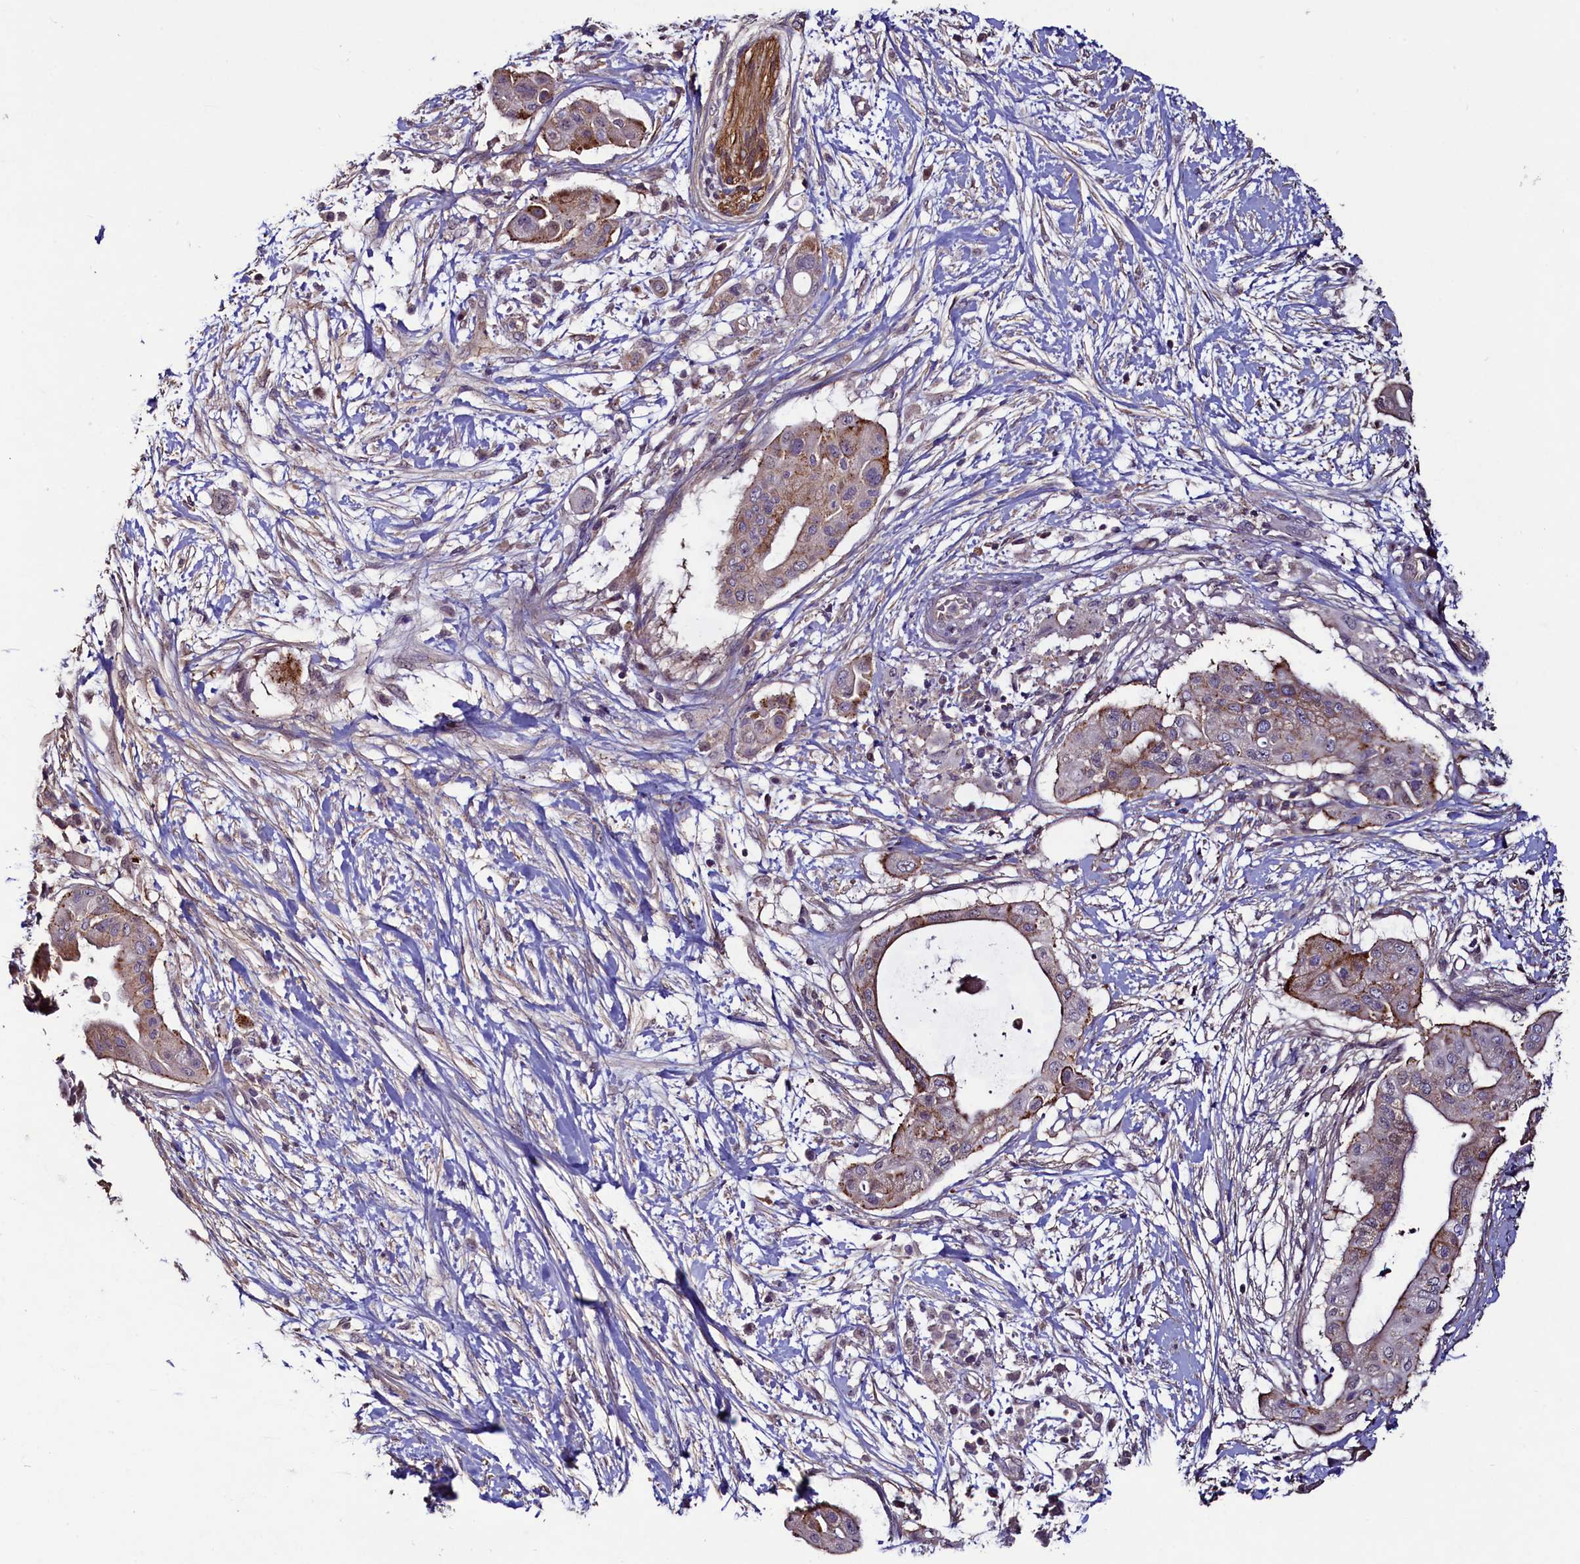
{"staining": {"intensity": "weak", "quantity": "25%-75%", "location": "cytoplasmic/membranous"}, "tissue": "pancreatic cancer", "cell_type": "Tumor cells", "image_type": "cancer", "snomed": [{"axis": "morphology", "description": "Adenocarcinoma, NOS"}, {"axis": "topography", "description": "Pancreas"}], "caption": "DAB immunohistochemical staining of pancreatic cancer shows weak cytoplasmic/membranous protein expression in about 25%-75% of tumor cells.", "gene": "PALM", "patient": {"sex": "male", "age": 68}}